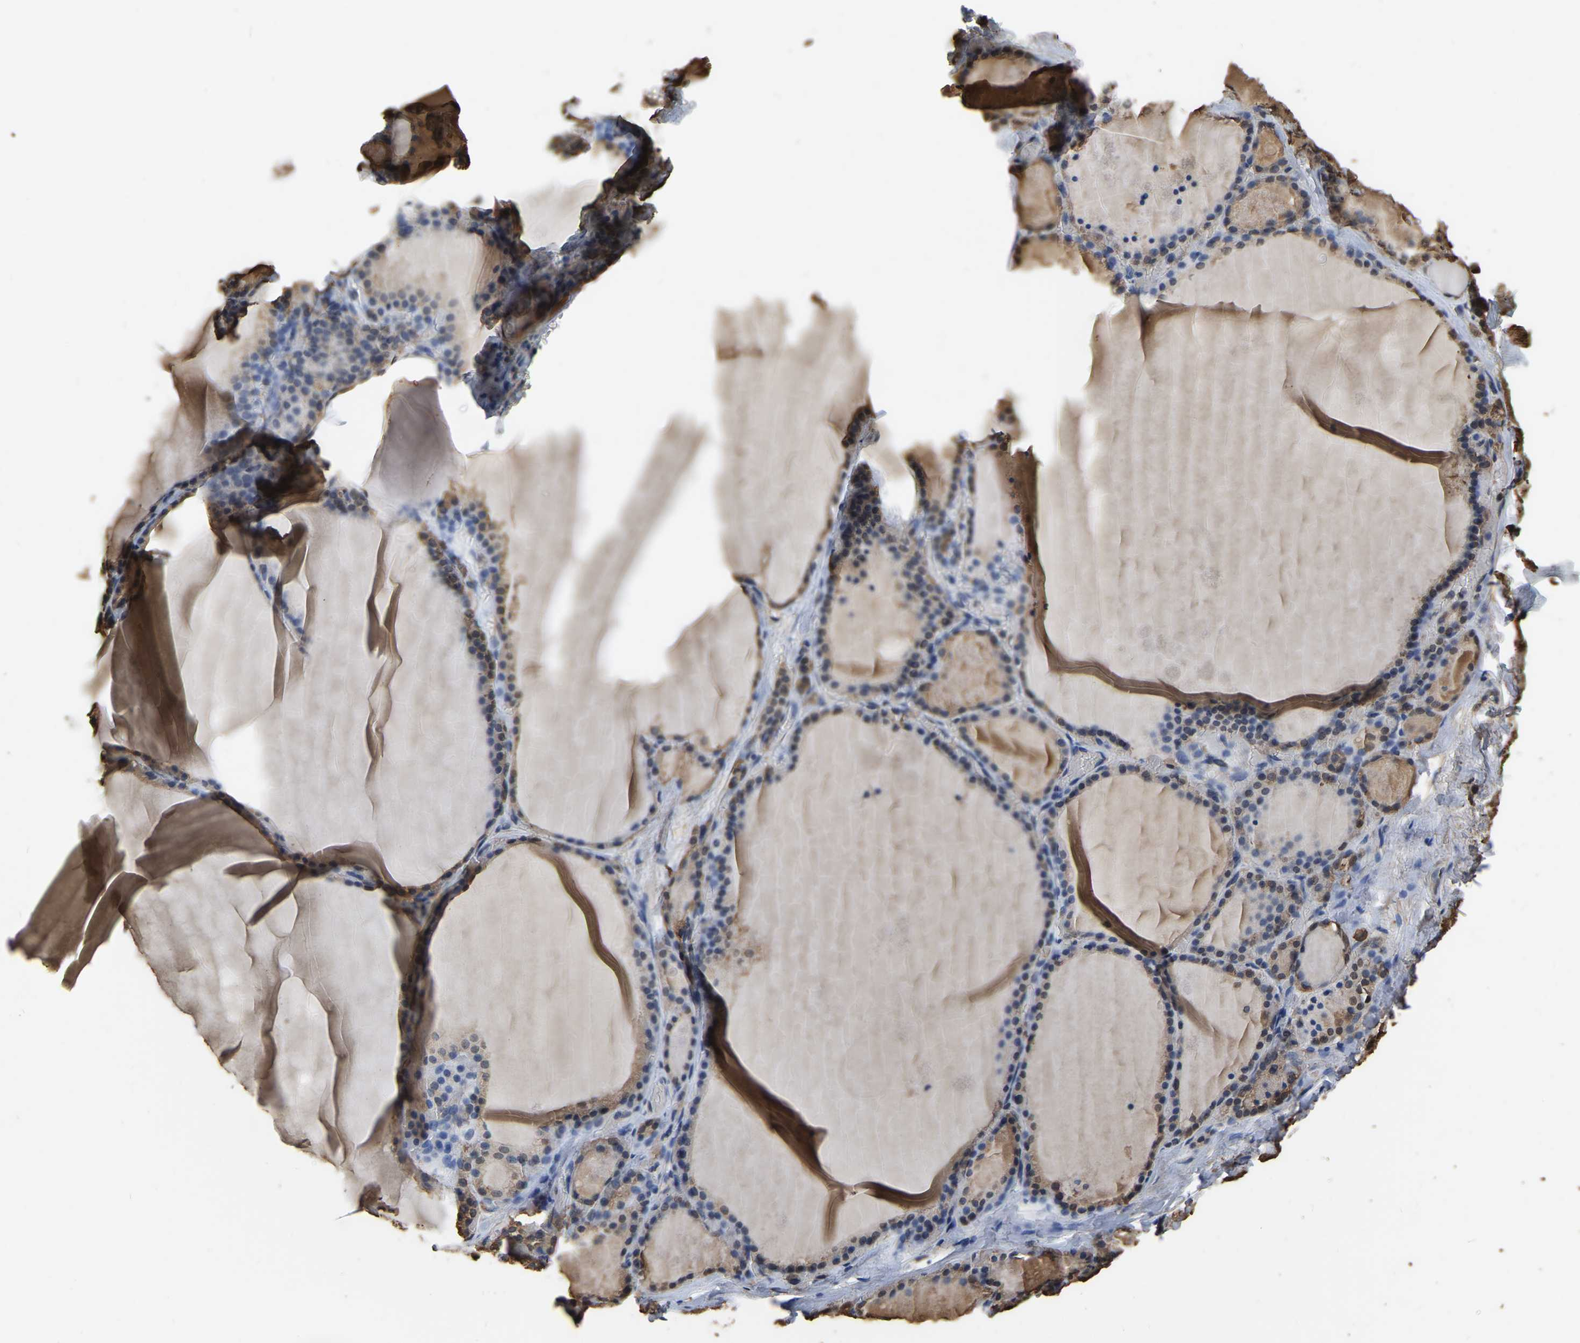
{"staining": {"intensity": "moderate", "quantity": ">75%", "location": "cytoplasmic/membranous"}, "tissue": "thyroid gland", "cell_type": "Glandular cells", "image_type": "normal", "snomed": [{"axis": "morphology", "description": "Normal tissue, NOS"}, {"axis": "topography", "description": "Thyroid gland"}], "caption": "Thyroid gland stained for a protein demonstrates moderate cytoplasmic/membranous positivity in glandular cells. (DAB (3,3'-diaminobenzidine) IHC with brightfield microscopy, high magnification).", "gene": "LDHB", "patient": {"sex": "male", "age": 56}}